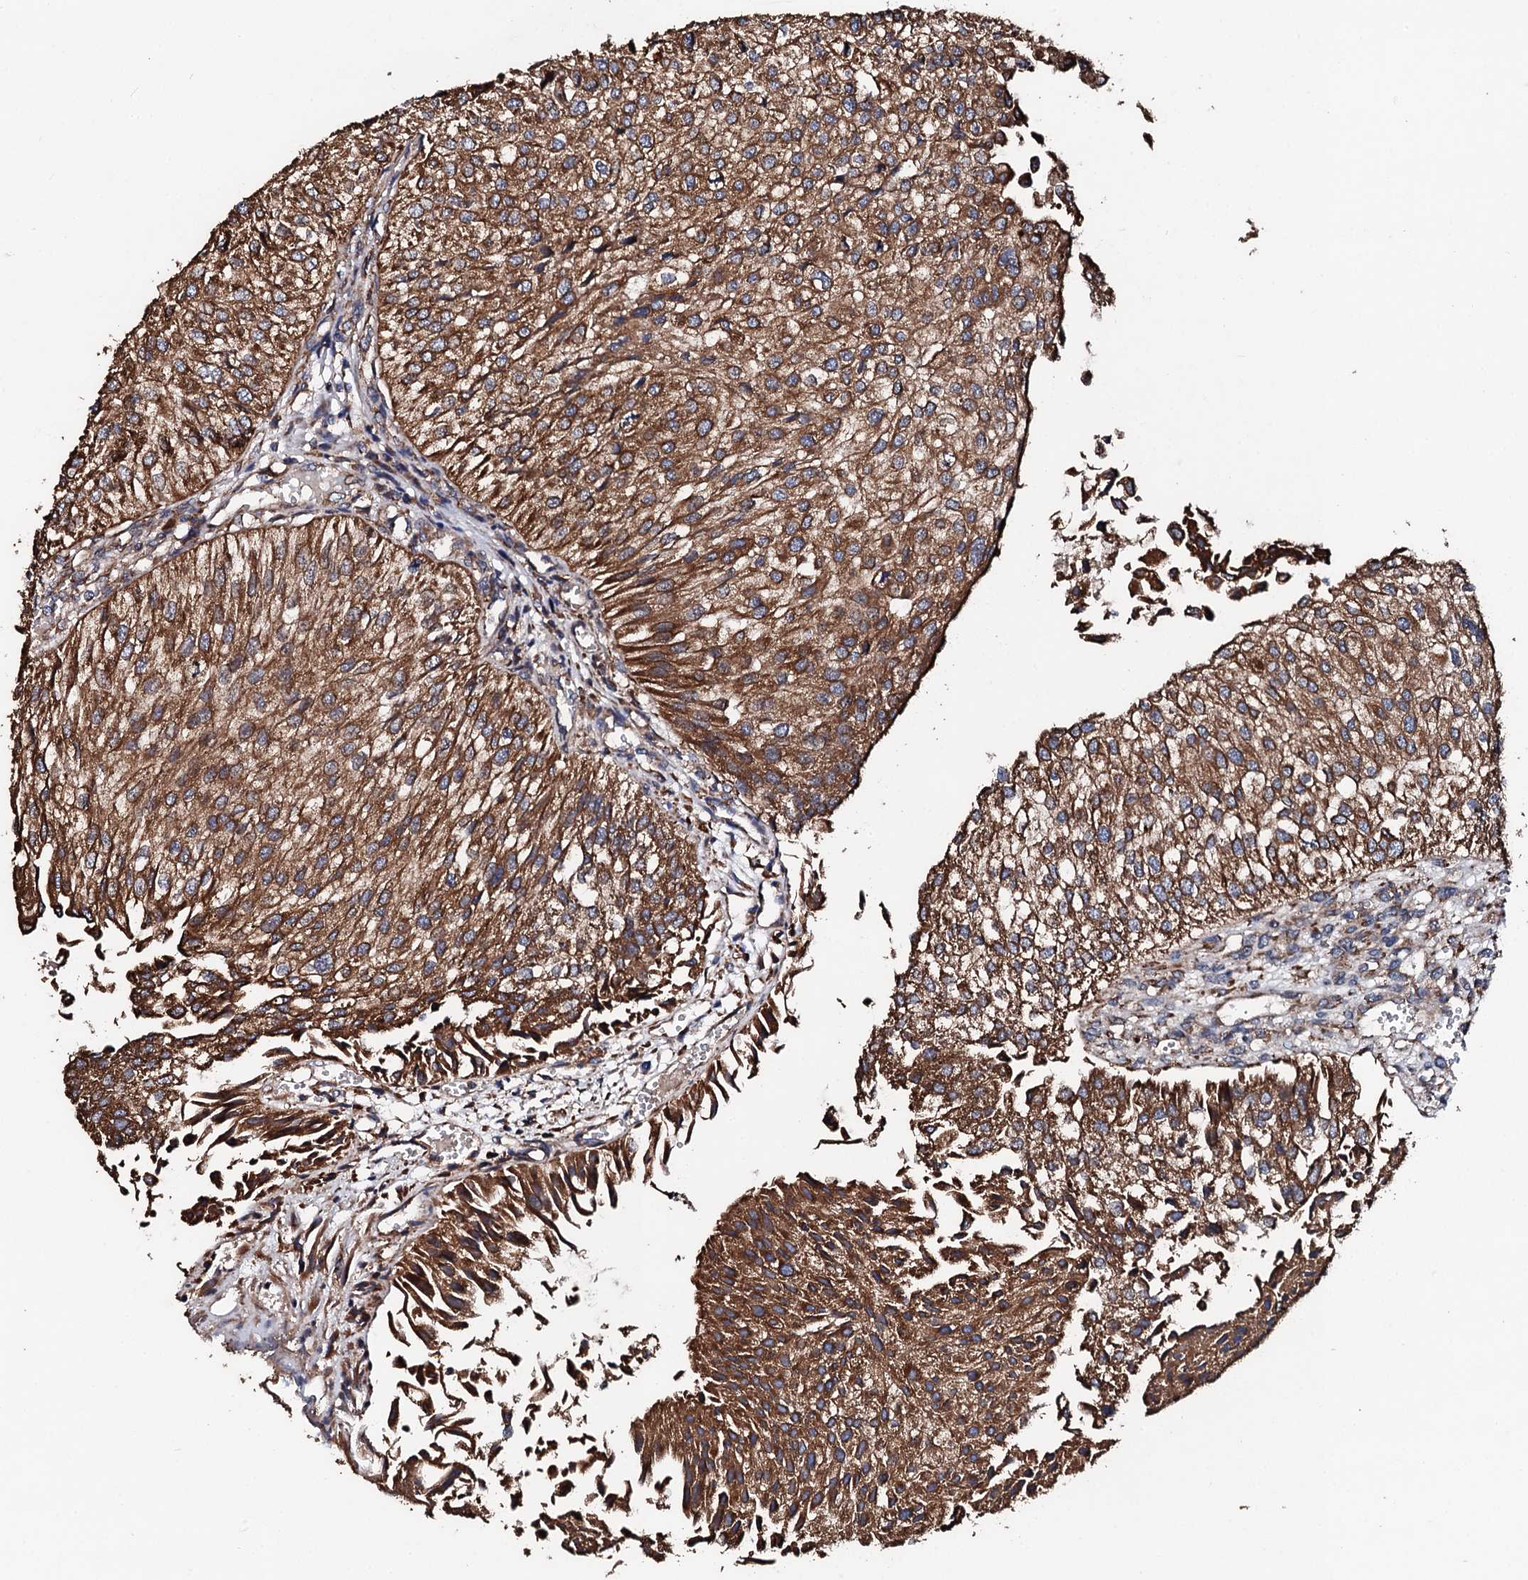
{"staining": {"intensity": "strong", "quantity": ">75%", "location": "cytoplasmic/membranous"}, "tissue": "urothelial cancer", "cell_type": "Tumor cells", "image_type": "cancer", "snomed": [{"axis": "morphology", "description": "Urothelial carcinoma, Low grade"}, {"axis": "topography", "description": "Urinary bladder"}], "caption": "Human urothelial cancer stained with a protein marker displays strong staining in tumor cells.", "gene": "CKAP5", "patient": {"sex": "female", "age": 89}}